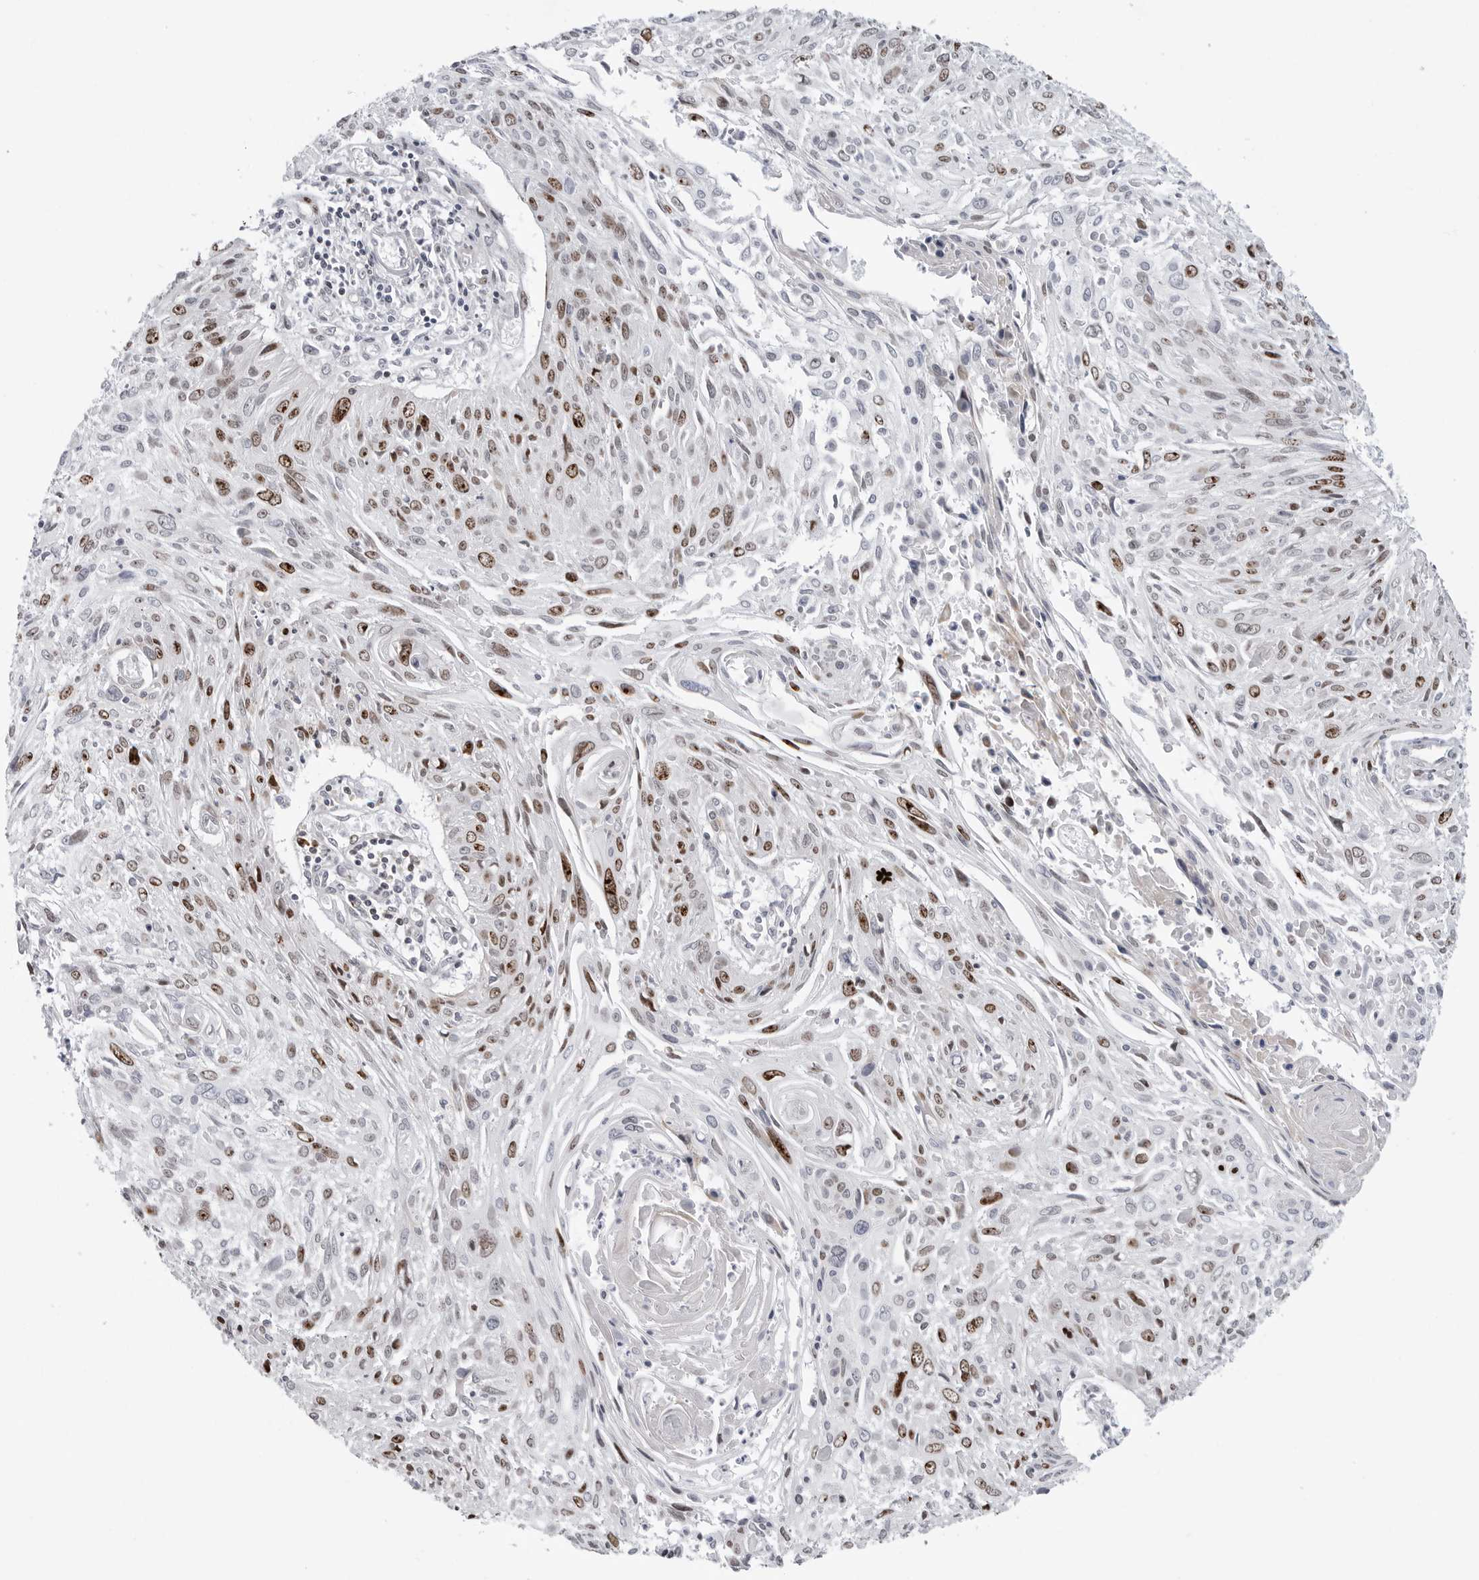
{"staining": {"intensity": "moderate", "quantity": ">75%", "location": "nuclear"}, "tissue": "cervical cancer", "cell_type": "Tumor cells", "image_type": "cancer", "snomed": [{"axis": "morphology", "description": "Squamous cell carcinoma, NOS"}, {"axis": "topography", "description": "Cervix"}], "caption": "Cervical cancer (squamous cell carcinoma) stained with a protein marker exhibits moderate staining in tumor cells.", "gene": "FAM135B", "patient": {"sex": "female", "age": 51}}